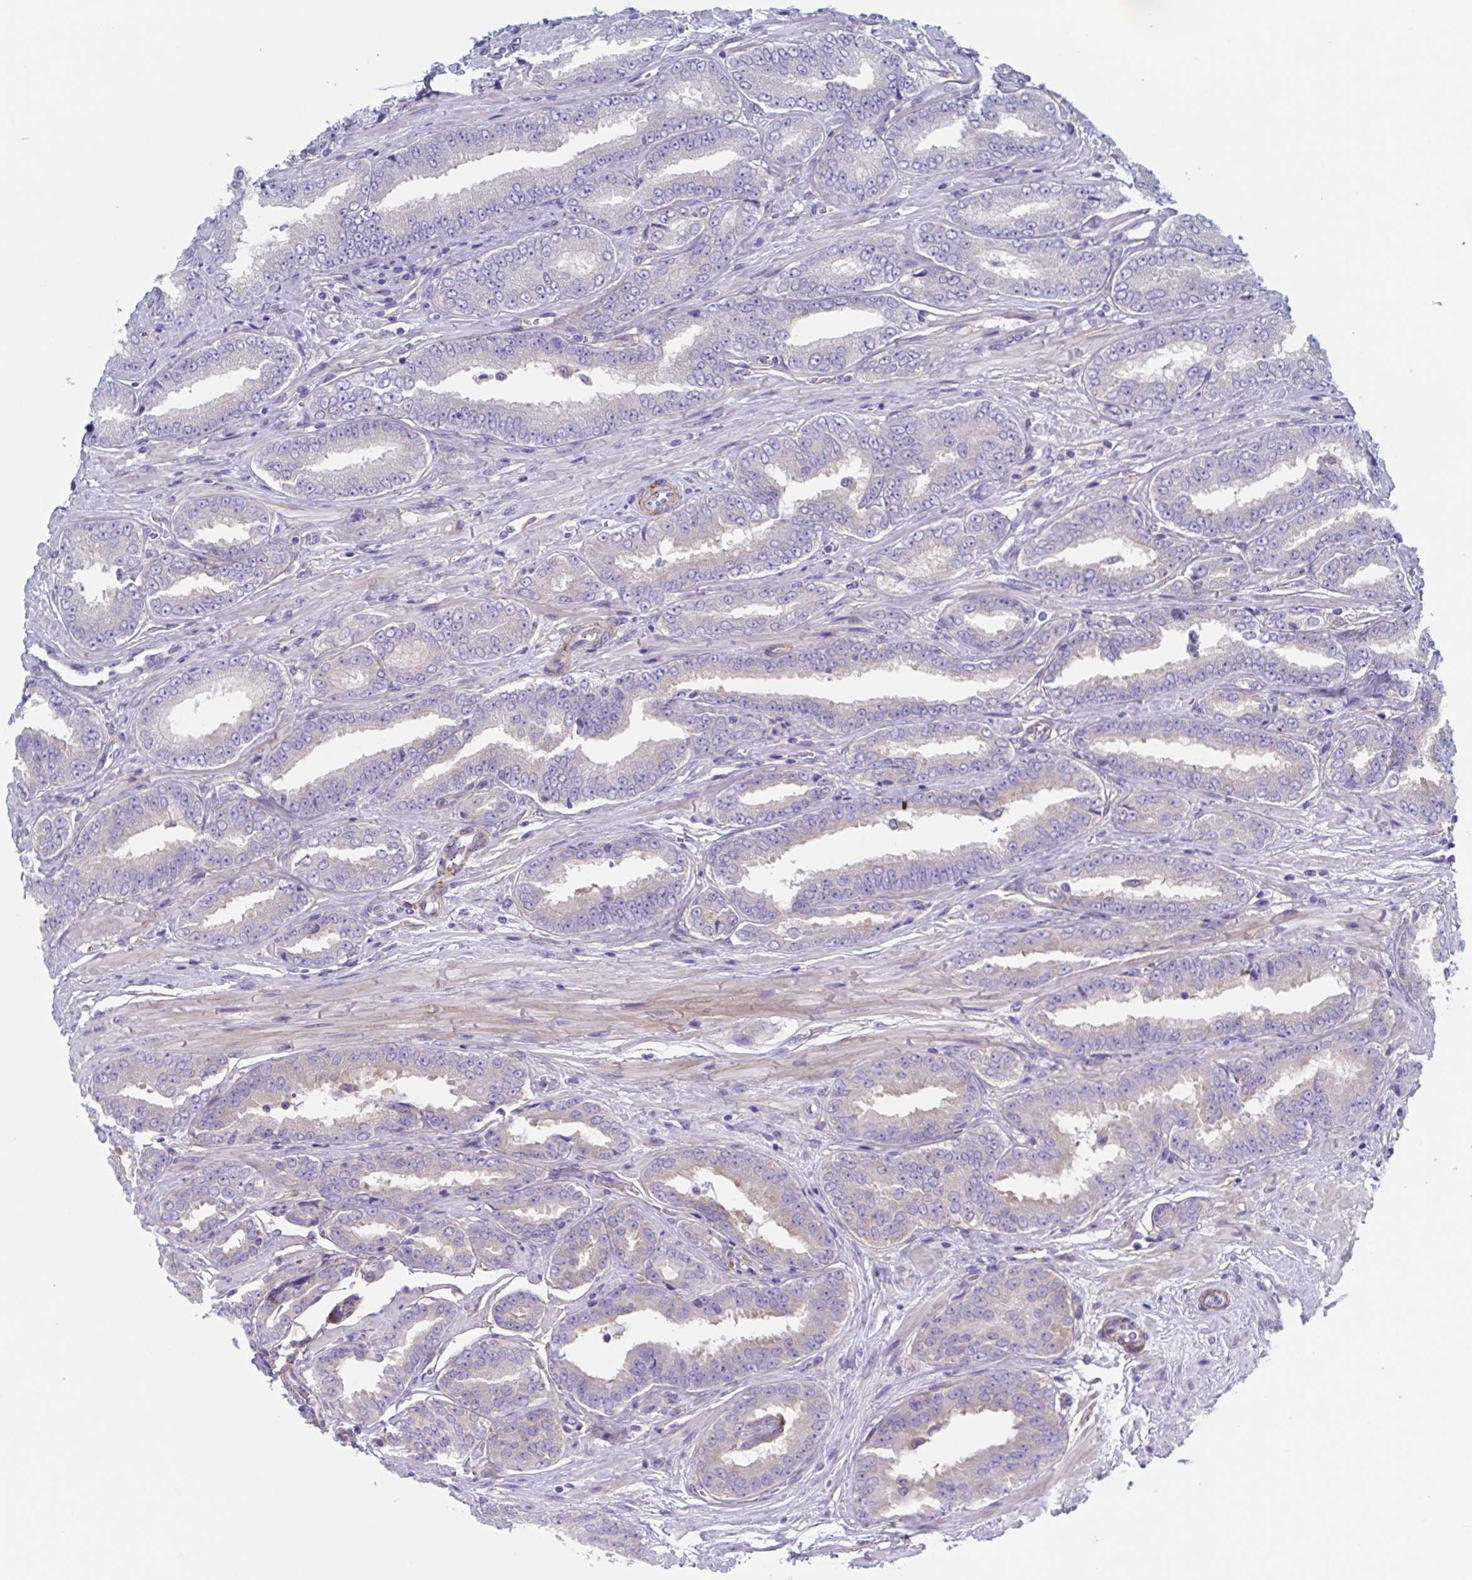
{"staining": {"intensity": "weak", "quantity": "<25%", "location": "cytoplasmic/membranous"}, "tissue": "prostate cancer", "cell_type": "Tumor cells", "image_type": "cancer", "snomed": [{"axis": "morphology", "description": "Adenocarcinoma, High grade"}, {"axis": "topography", "description": "Prostate"}], "caption": "Adenocarcinoma (high-grade) (prostate) was stained to show a protein in brown. There is no significant positivity in tumor cells.", "gene": "LPIN3", "patient": {"sex": "male", "age": 72}}